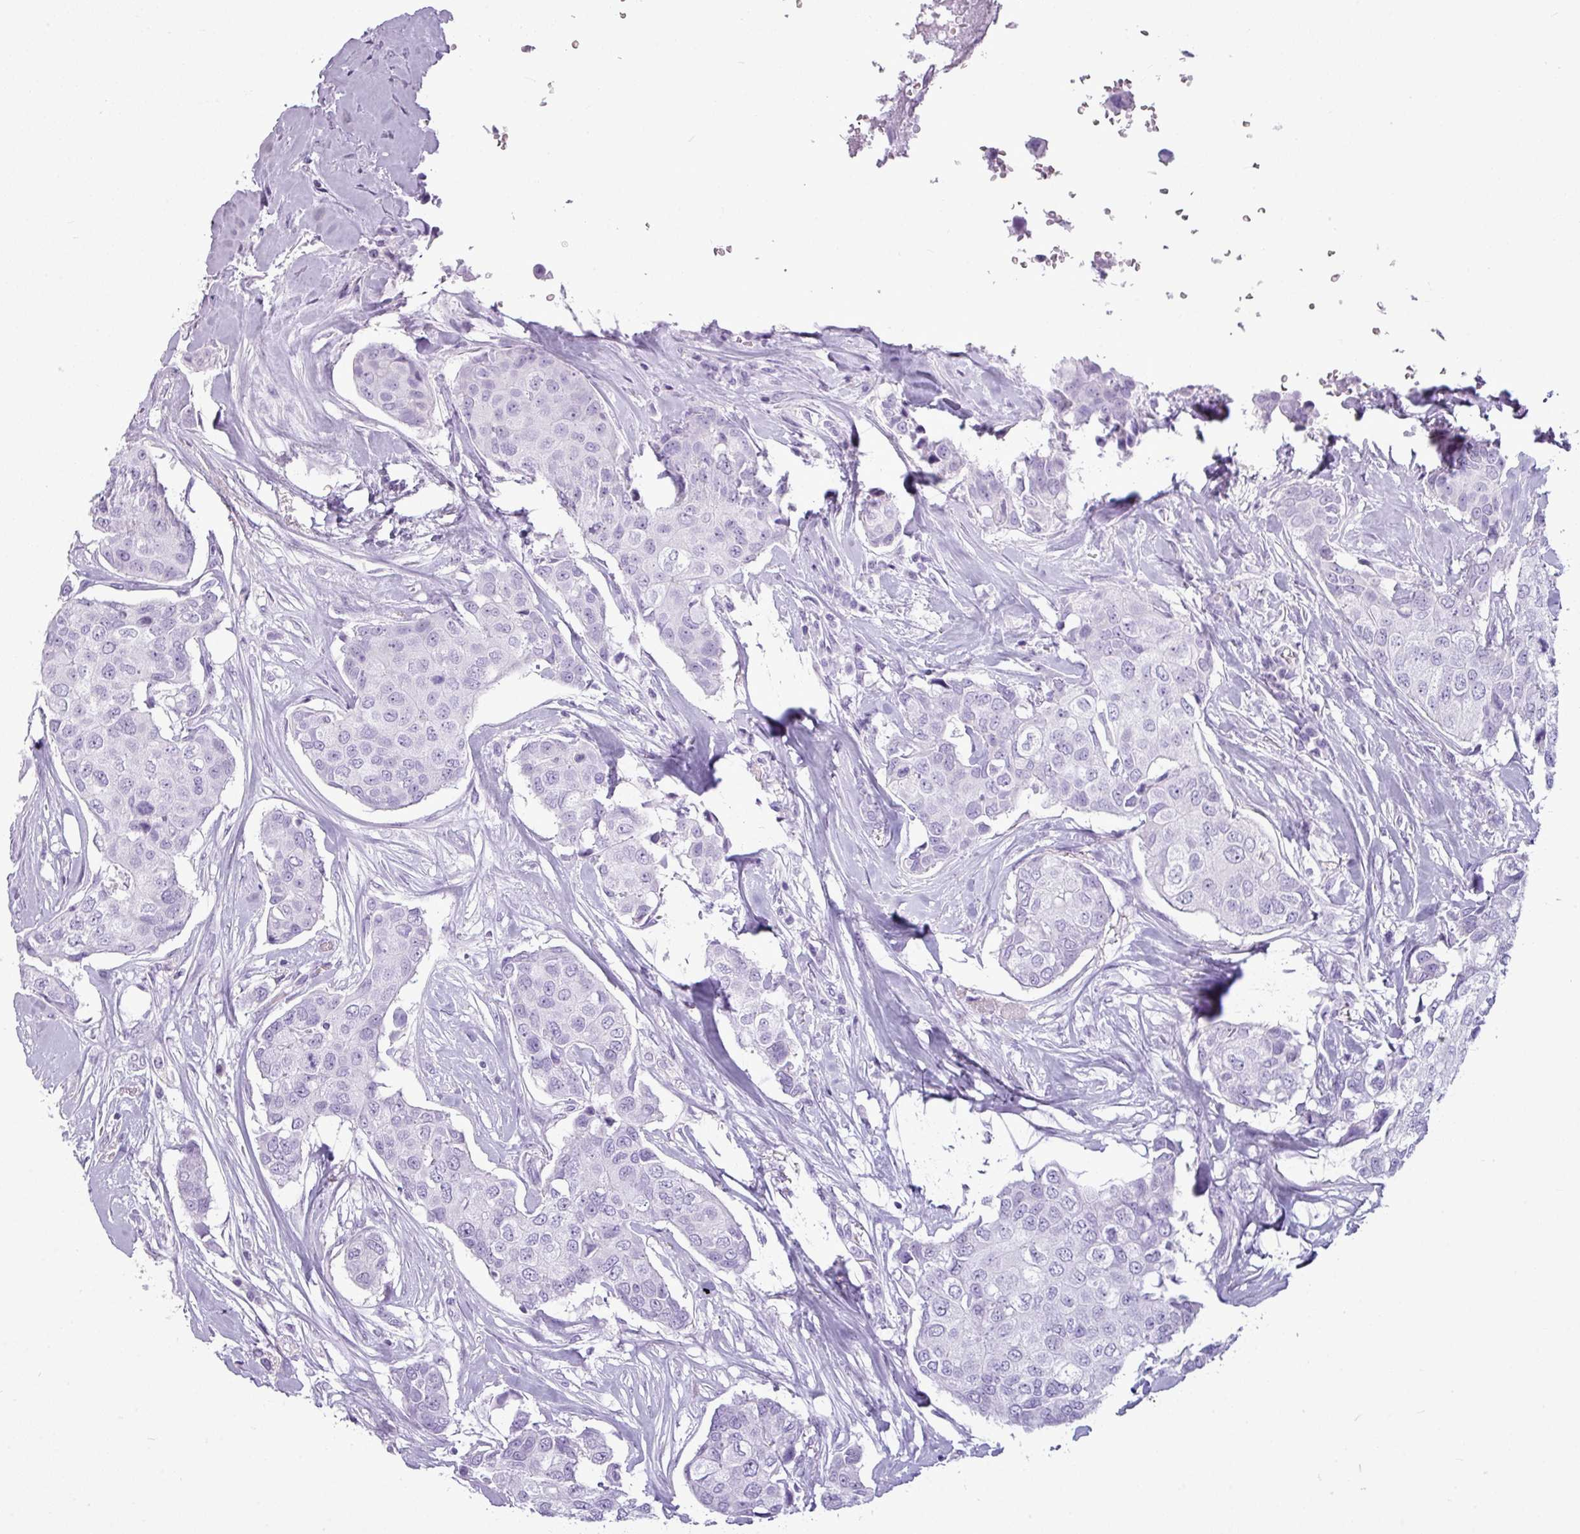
{"staining": {"intensity": "negative", "quantity": "none", "location": "none"}, "tissue": "breast cancer", "cell_type": "Tumor cells", "image_type": "cancer", "snomed": [{"axis": "morphology", "description": "Duct carcinoma"}, {"axis": "topography", "description": "Breast"}], "caption": "Immunohistochemistry (IHC) of human breast invasive ductal carcinoma shows no expression in tumor cells.", "gene": "AMY1B", "patient": {"sex": "female", "age": 80}}